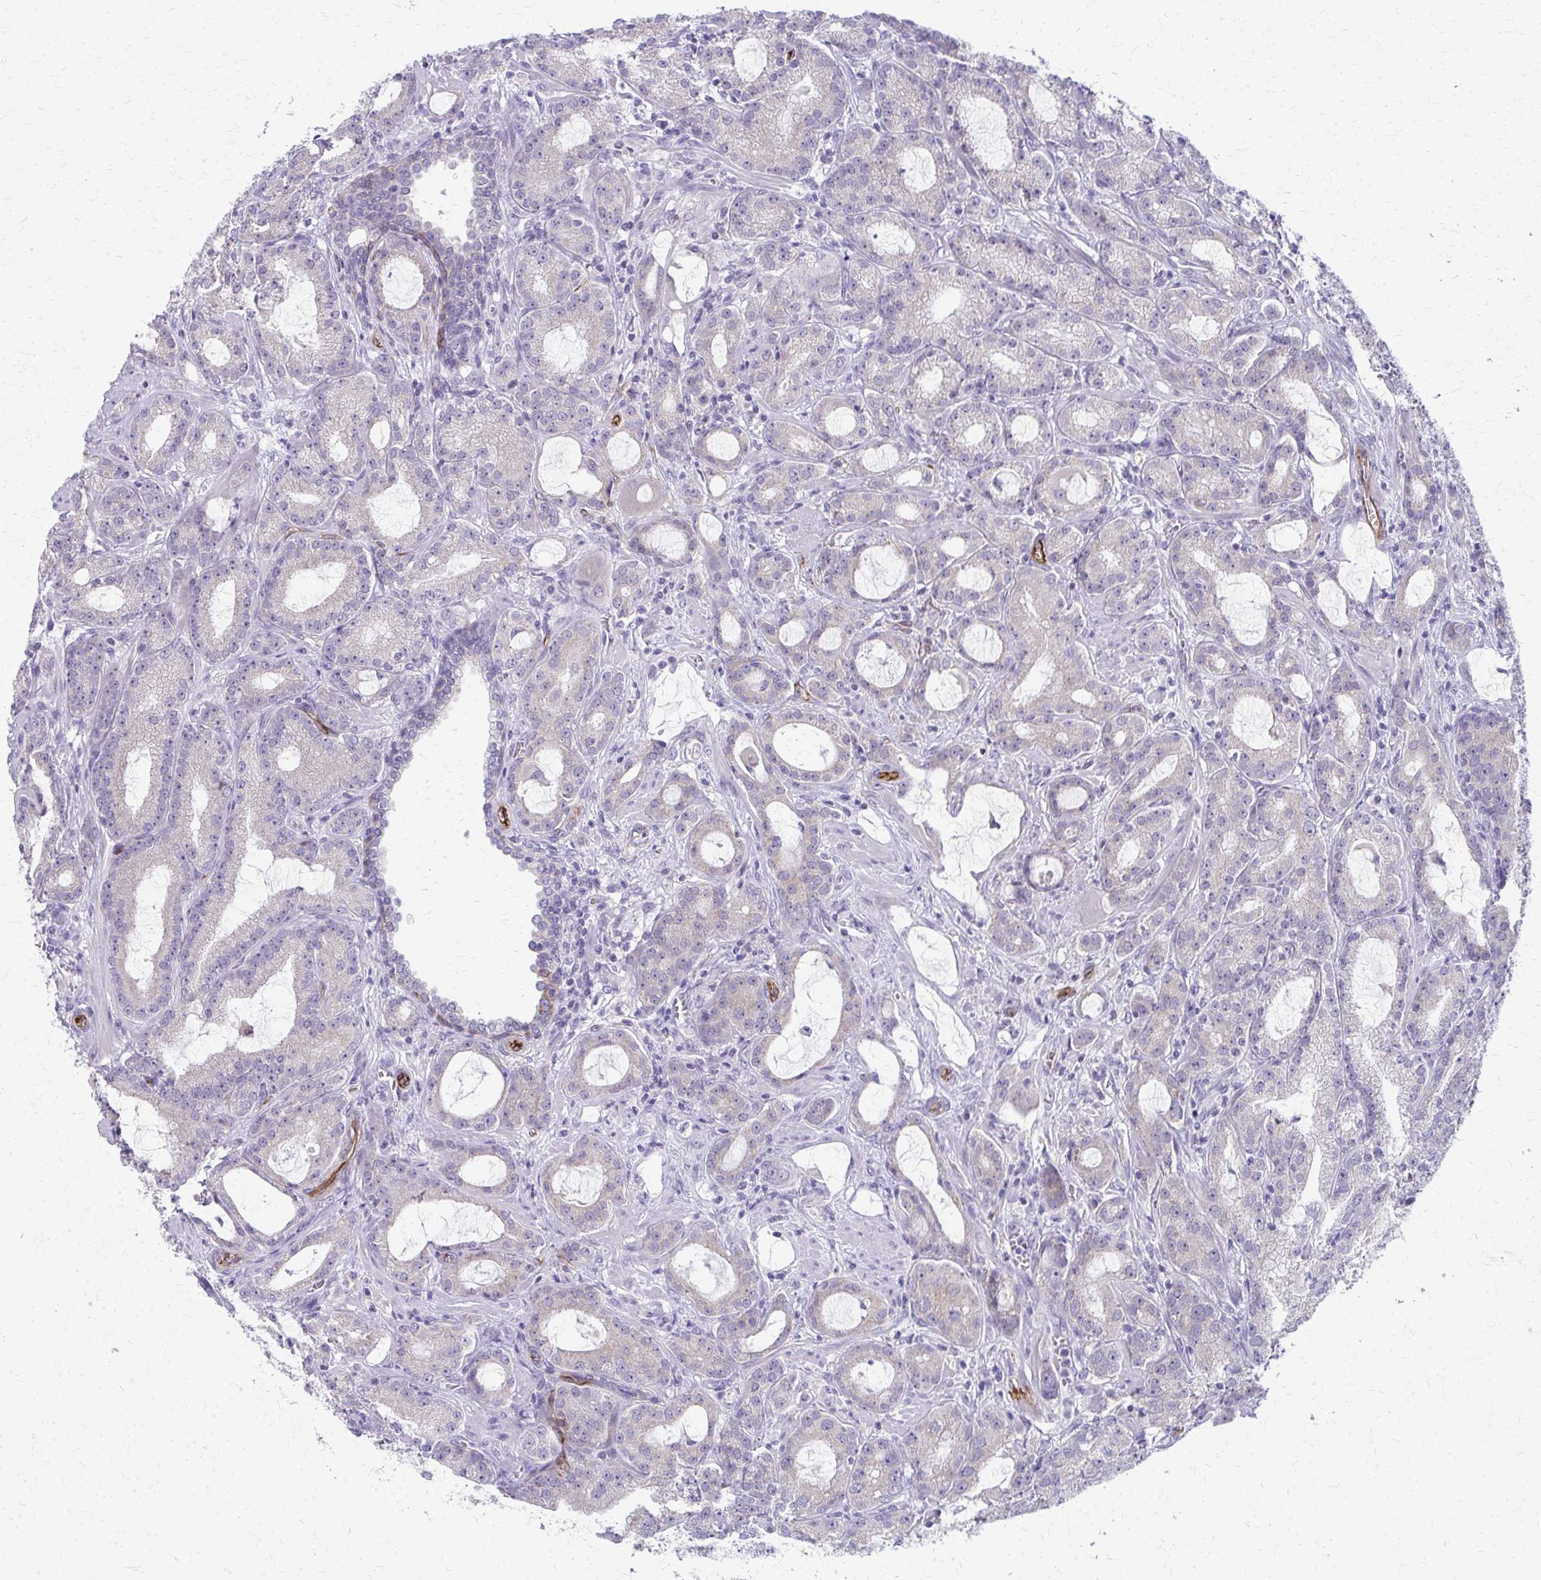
{"staining": {"intensity": "negative", "quantity": "none", "location": "none"}, "tissue": "prostate cancer", "cell_type": "Tumor cells", "image_type": "cancer", "snomed": [{"axis": "morphology", "description": "Adenocarcinoma, High grade"}, {"axis": "topography", "description": "Prostate"}], "caption": "Immunohistochemistry (IHC) histopathology image of neoplastic tissue: human prostate cancer stained with DAB (3,3'-diaminobenzidine) demonstrates no significant protein positivity in tumor cells.", "gene": "ADIPOQ", "patient": {"sex": "male", "age": 65}}